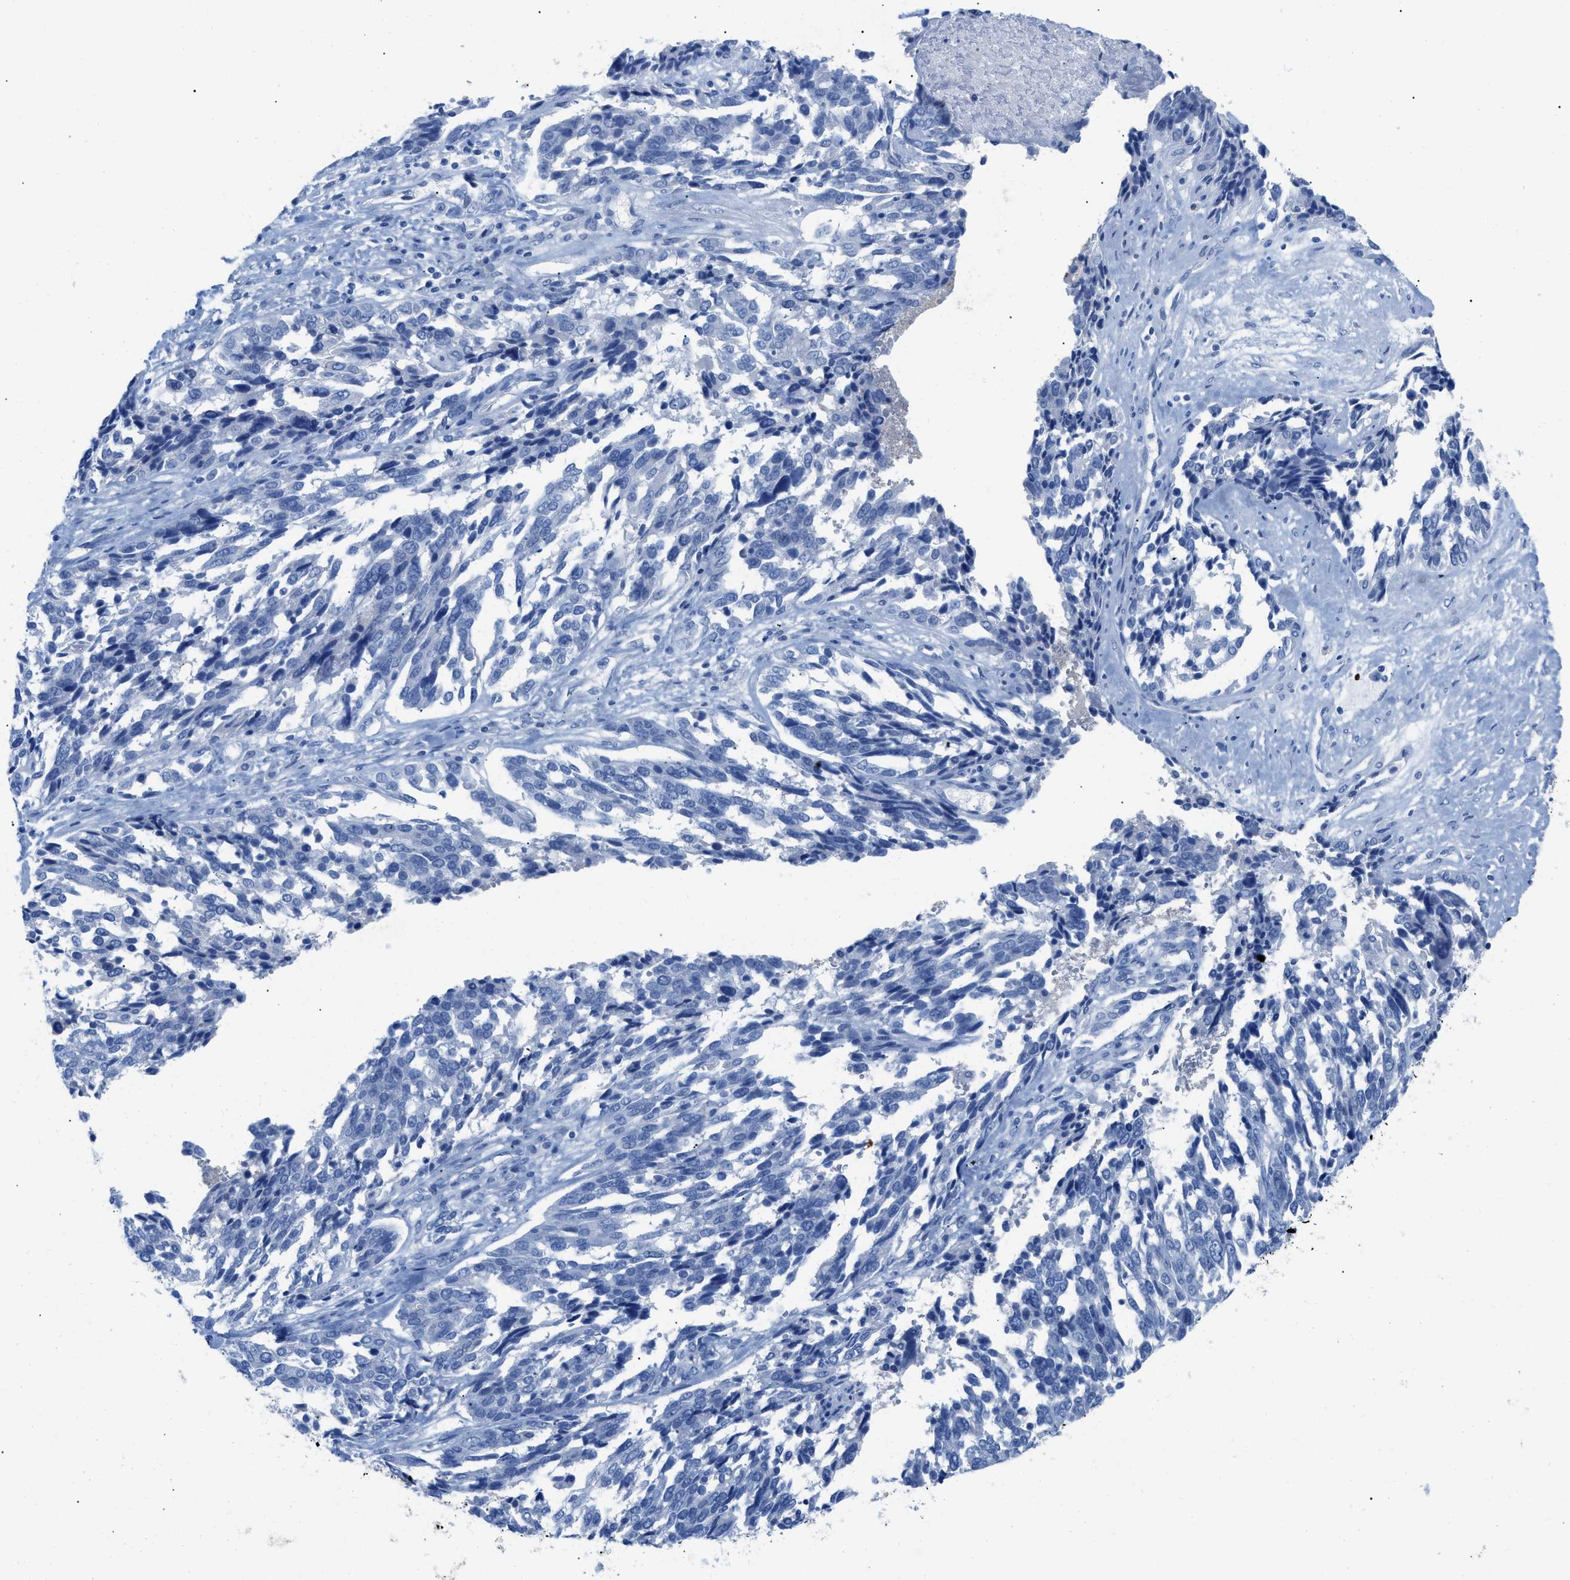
{"staining": {"intensity": "negative", "quantity": "none", "location": "none"}, "tissue": "ovarian cancer", "cell_type": "Tumor cells", "image_type": "cancer", "snomed": [{"axis": "morphology", "description": "Cystadenocarcinoma, serous, NOS"}, {"axis": "topography", "description": "Ovary"}], "caption": "There is no significant positivity in tumor cells of ovarian cancer (serous cystadenocarcinoma). (IHC, brightfield microscopy, high magnification).", "gene": "TCL1A", "patient": {"sex": "female", "age": 44}}